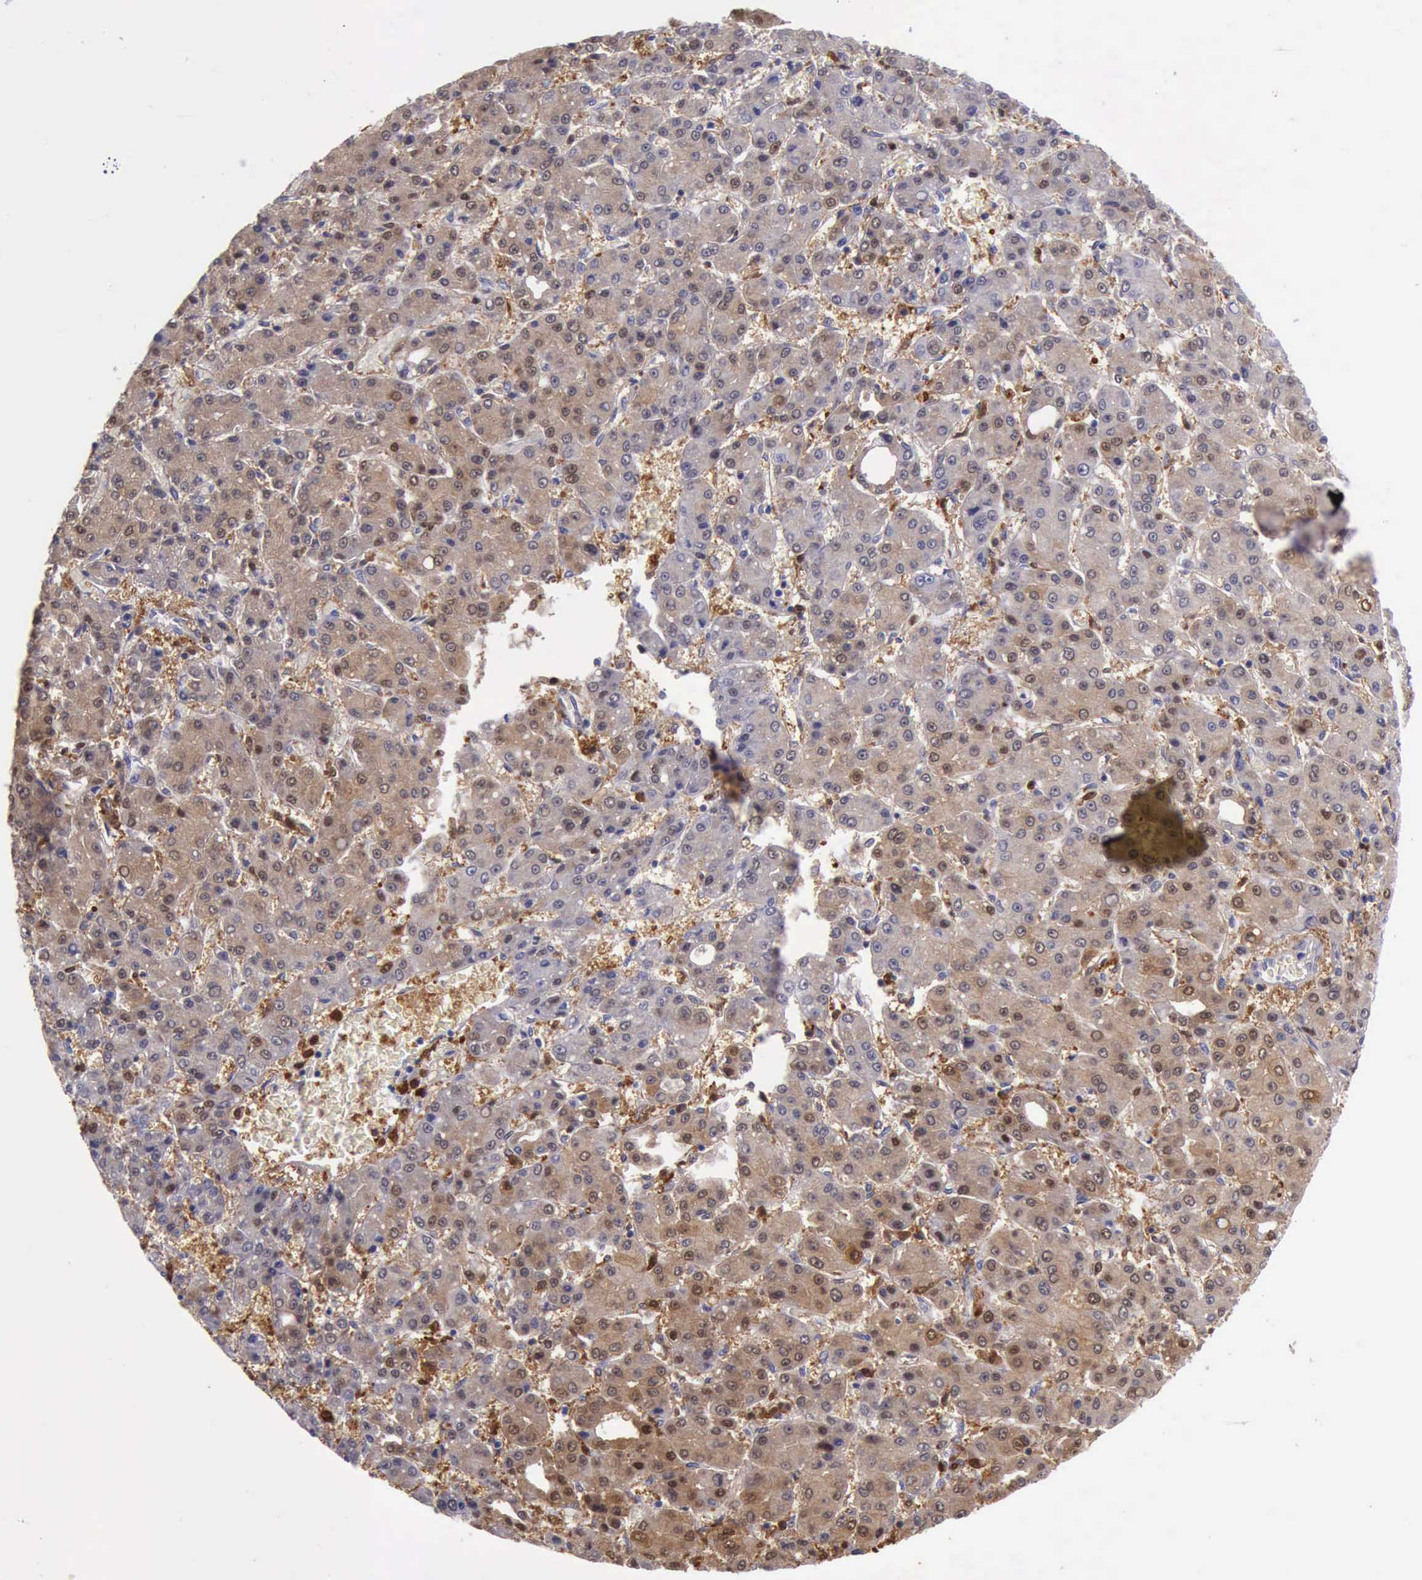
{"staining": {"intensity": "moderate", "quantity": "25%-75%", "location": "cytoplasmic/membranous,nuclear"}, "tissue": "liver cancer", "cell_type": "Tumor cells", "image_type": "cancer", "snomed": [{"axis": "morphology", "description": "Carcinoma, Hepatocellular, NOS"}, {"axis": "topography", "description": "Liver"}], "caption": "Tumor cells reveal moderate cytoplasmic/membranous and nuclear expression in approximately 25%-75% of cells in liver cancer (hepatocellular carcinoma).", "gene": "TYMP", "patient": {"sex": "male", "age": 69}}